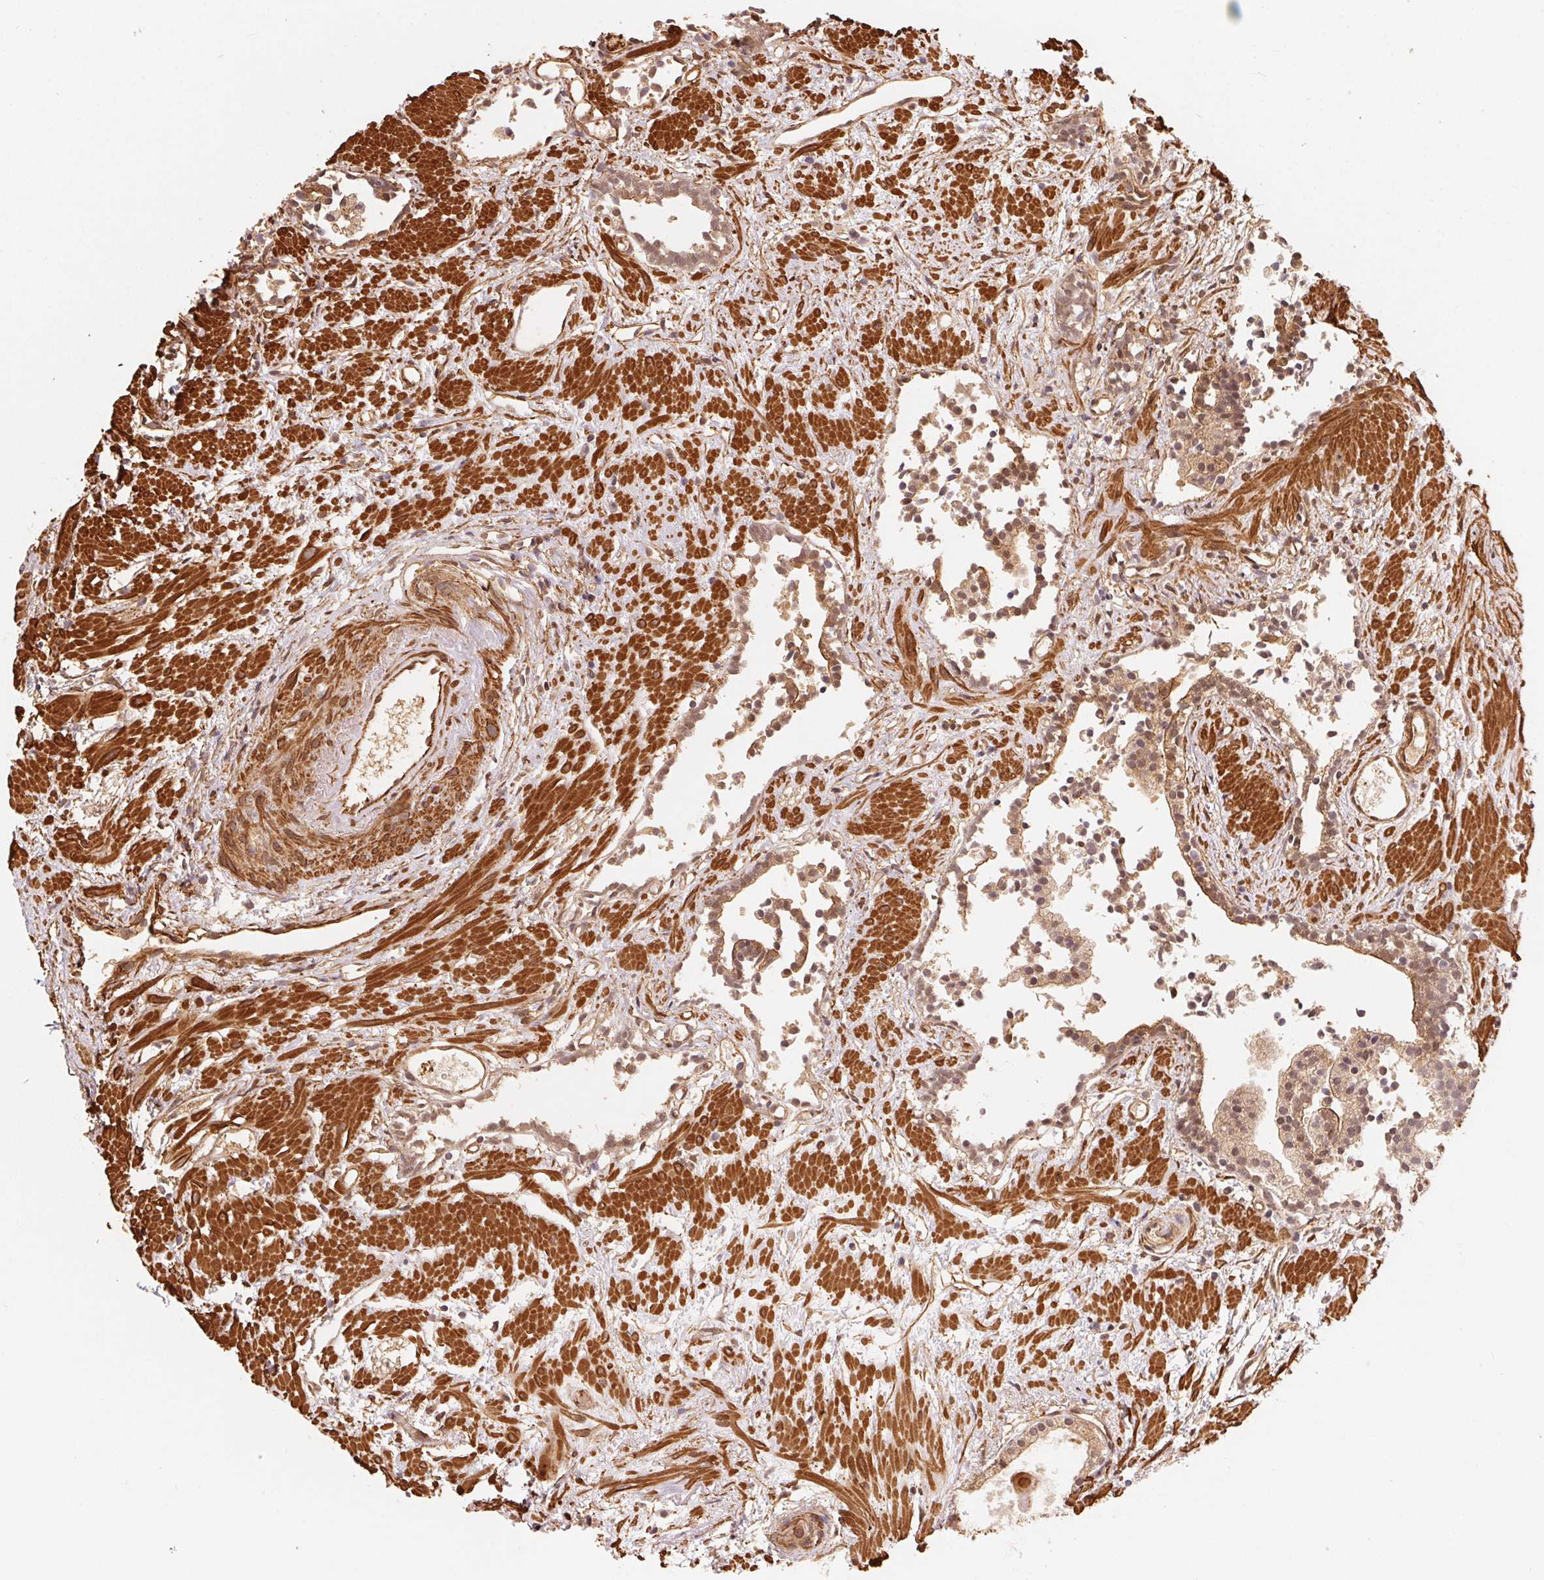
{"staining": {"intensity": "weak", "quantity": "25%-75%", "location": "cytoplasmic/membranous,nuclear"}, "tissue": "prostate cancer", "cell_type": "Tumor cells", "image_type": "cancer", "snomed": [{"axis": "morphology", "description": "Adenocarcinoma, High grade"}, {"axis": "topography", "description": "Prostate"}], "caption": "Weak cytoplasmic/membranous and nuclear positivity is present in approximately 25%-75% of tumor cells in prostate cancer.", "gene": "TNIP2", "patient": {"sex": "male", "age": 83}}